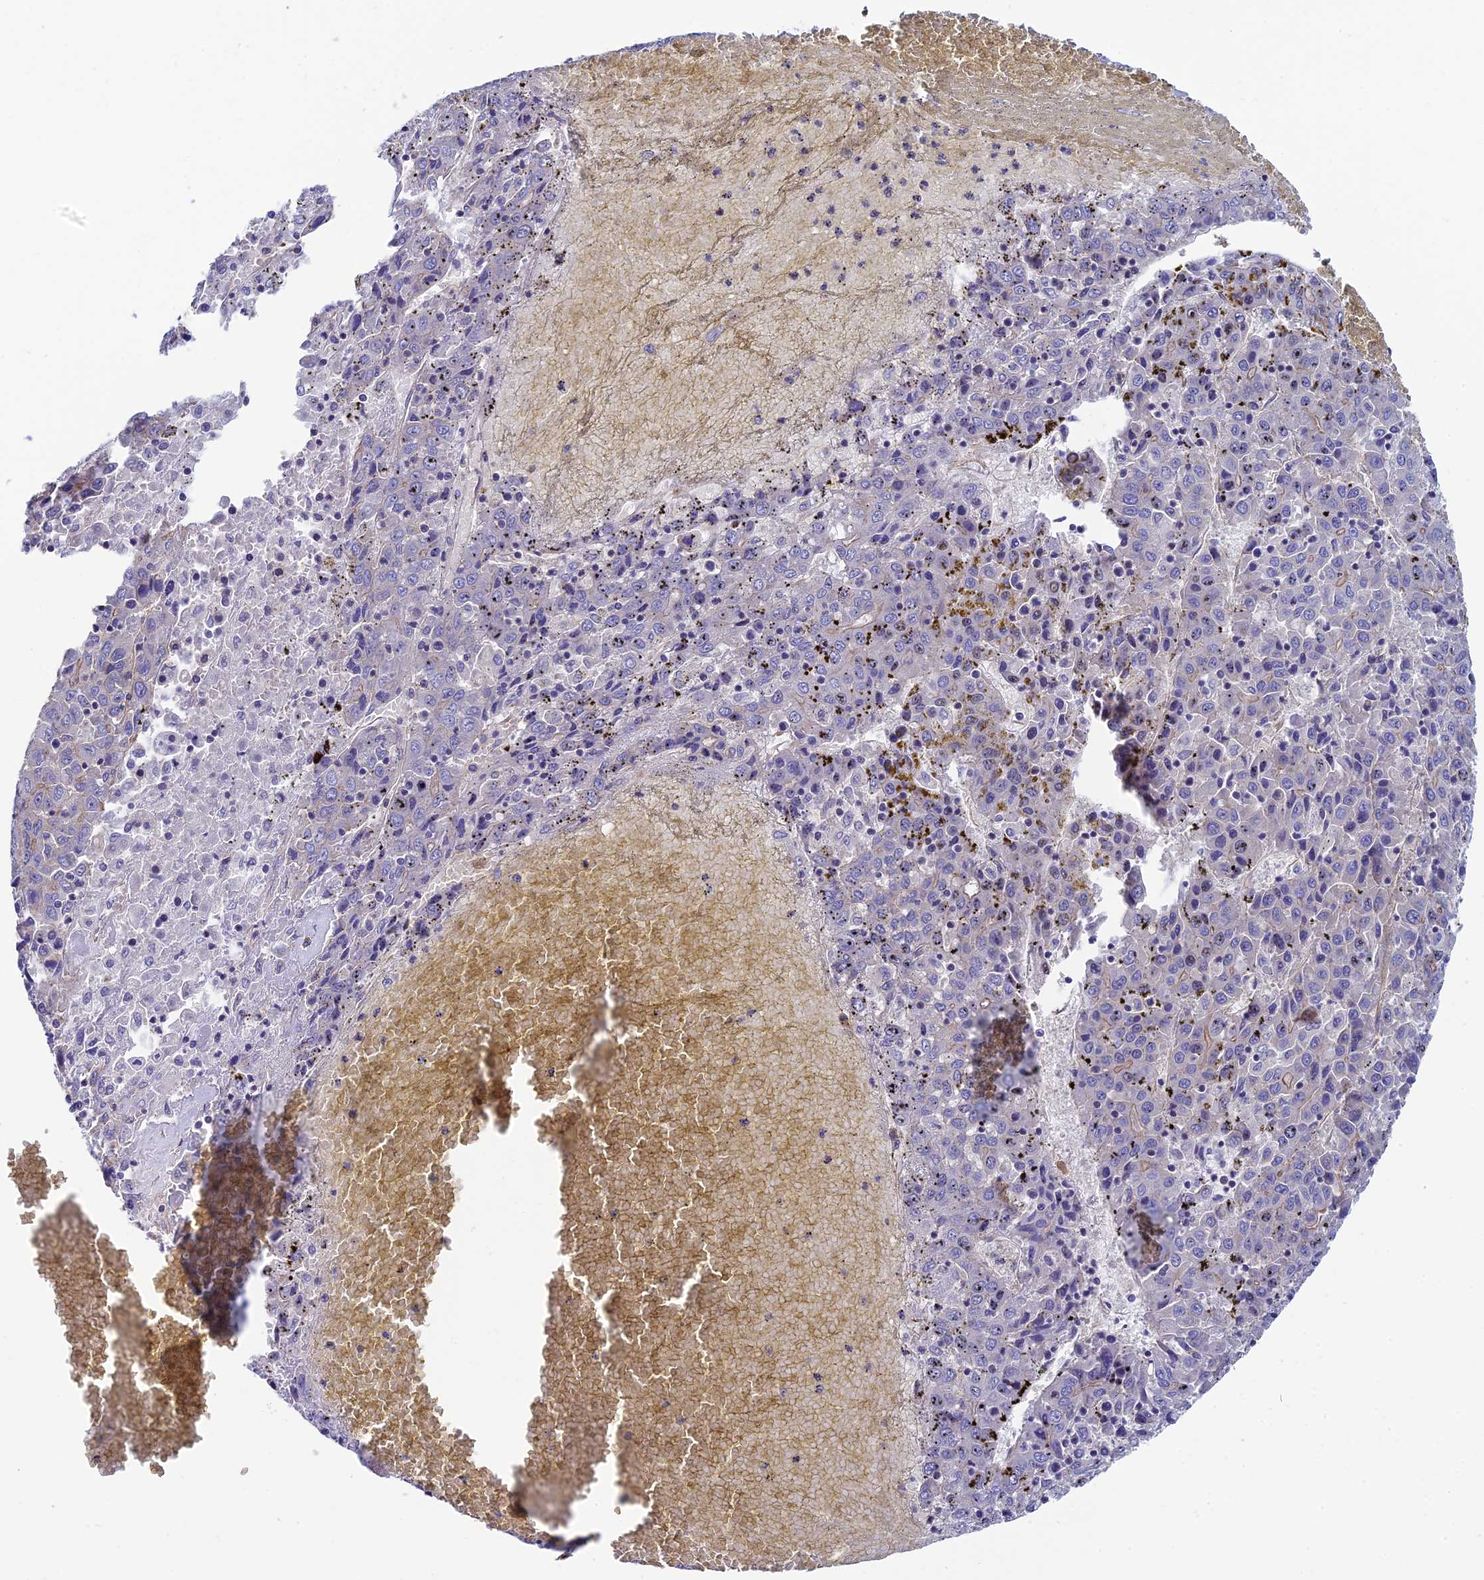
{"staining": {"intensity": "negative", "quantity": "none", "location": "none"}, "tissue": "liver cancer", "cell_type": "Tumor cells", "image_type": "cancer", "snomed": [{"axis": "morphology", "description": "Carcinoma, Hepatocellular, NOS"}, {"axis": "topography", "description": "Liver"}], "caption": "Immunohistochemistry of human liver hepatocellular carcinoma demonstrates no positivity in tumor cells. (DAB immunohistochemistry (IHC) with hematoxylin counter stain).", "gene": "PPFIA3", "patient": {"sex": "female", "age": 53}}